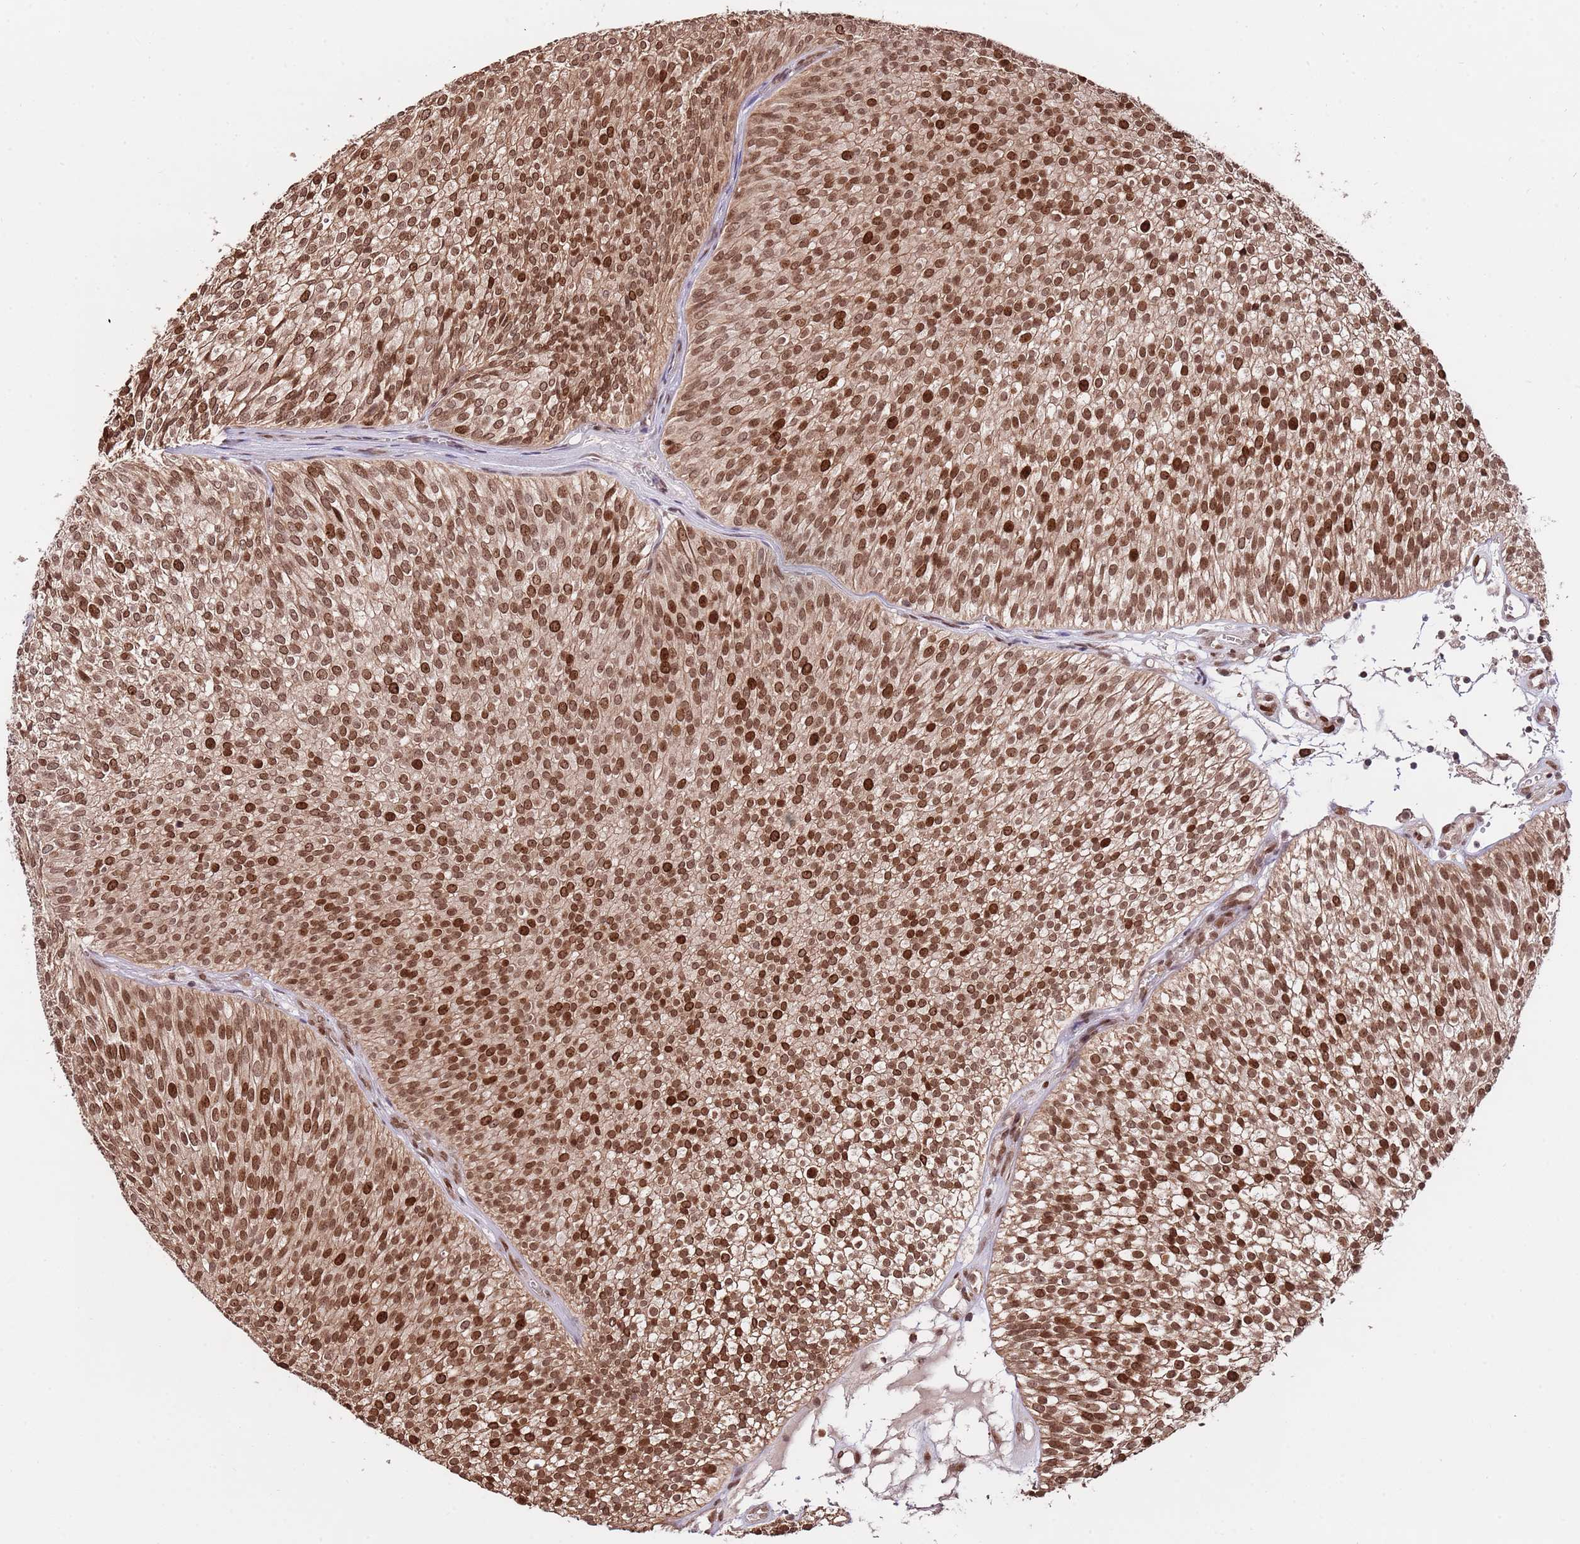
{"staining": {"intensity": "moderate", "quantity": ">75%", "location": "cytoplasmic/membranous,nuclear"}, "tissue": "urothelial cancer", "cell_type": "Tumor cells", "image_type": "cancer", "snomed": [{"axis": "morphology", "description": "Urothelial carcinoma, Low grade"}, {"axis": "topography", "description": "Urinary bladder"}], "caption": "High-power microscopy captured an IHC photomicrograph of urothelial carcinoma (low-grade), revealing moderate cytoplasmic/membranous and nuclear expression in about >75% of tumor cells.", "gene": "RIF1", "patient": {"sex": "male", "age": 91}}